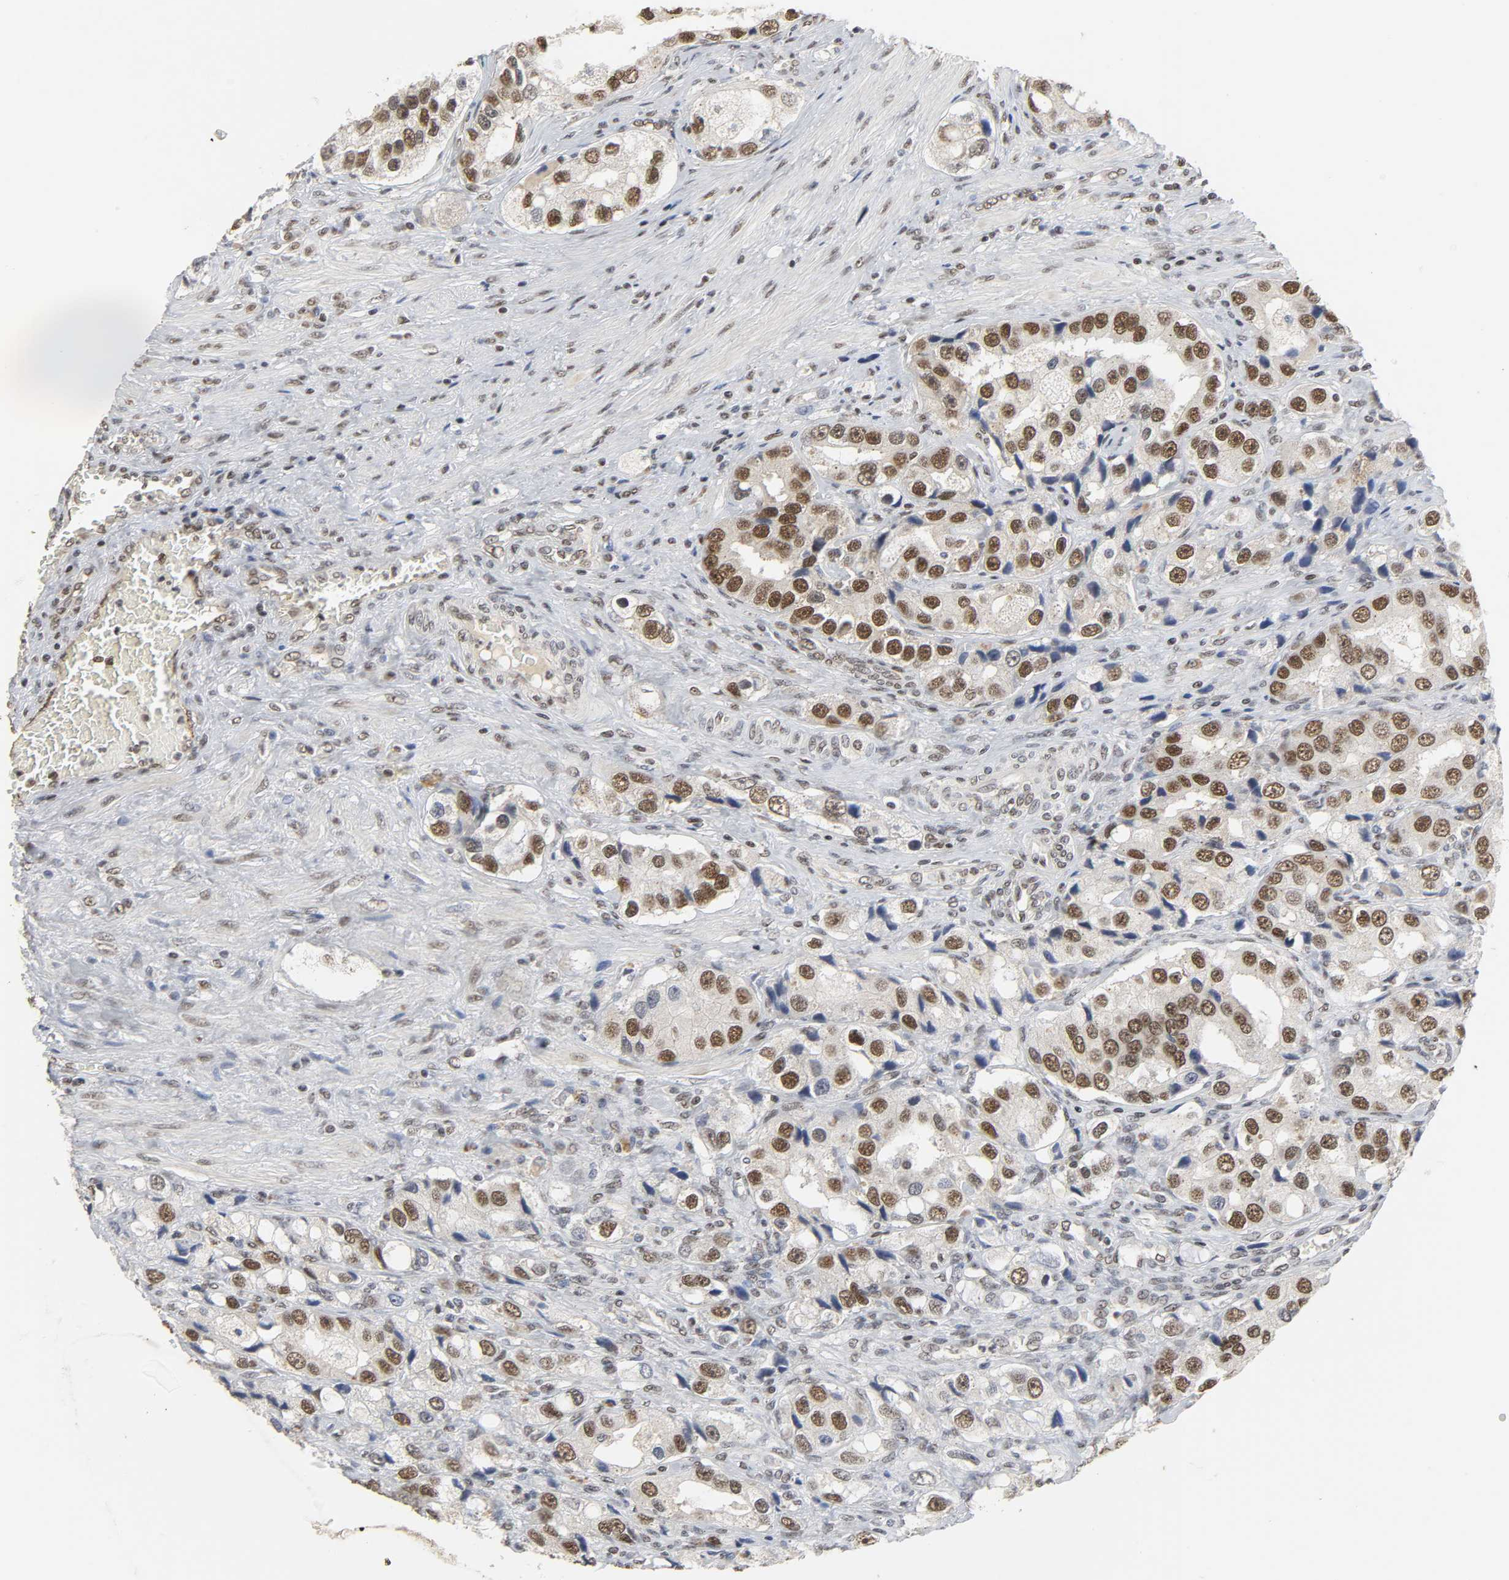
{"staining": {"intensity": "moderate", "quantity": ">75%", "location": "nuclear"}, "tissue": "prostate cancer", "cell_type": "Tumor cells", "image_type": "cancer", "snomed": [{"axis": "morphology", "description": "Adenocarcinoma, High grade"}, {"axis": "topography", "description": "Prostate"}], "caption": "Immunohistochemical staining of prostate cancer (adenocarcinoma (high-grade)) demonstrates medium levels of moderate nuclear expression in about >75% of tumor cells.", "gene": "NCOA6", "patient": {"sex": "male", "age": 63}}